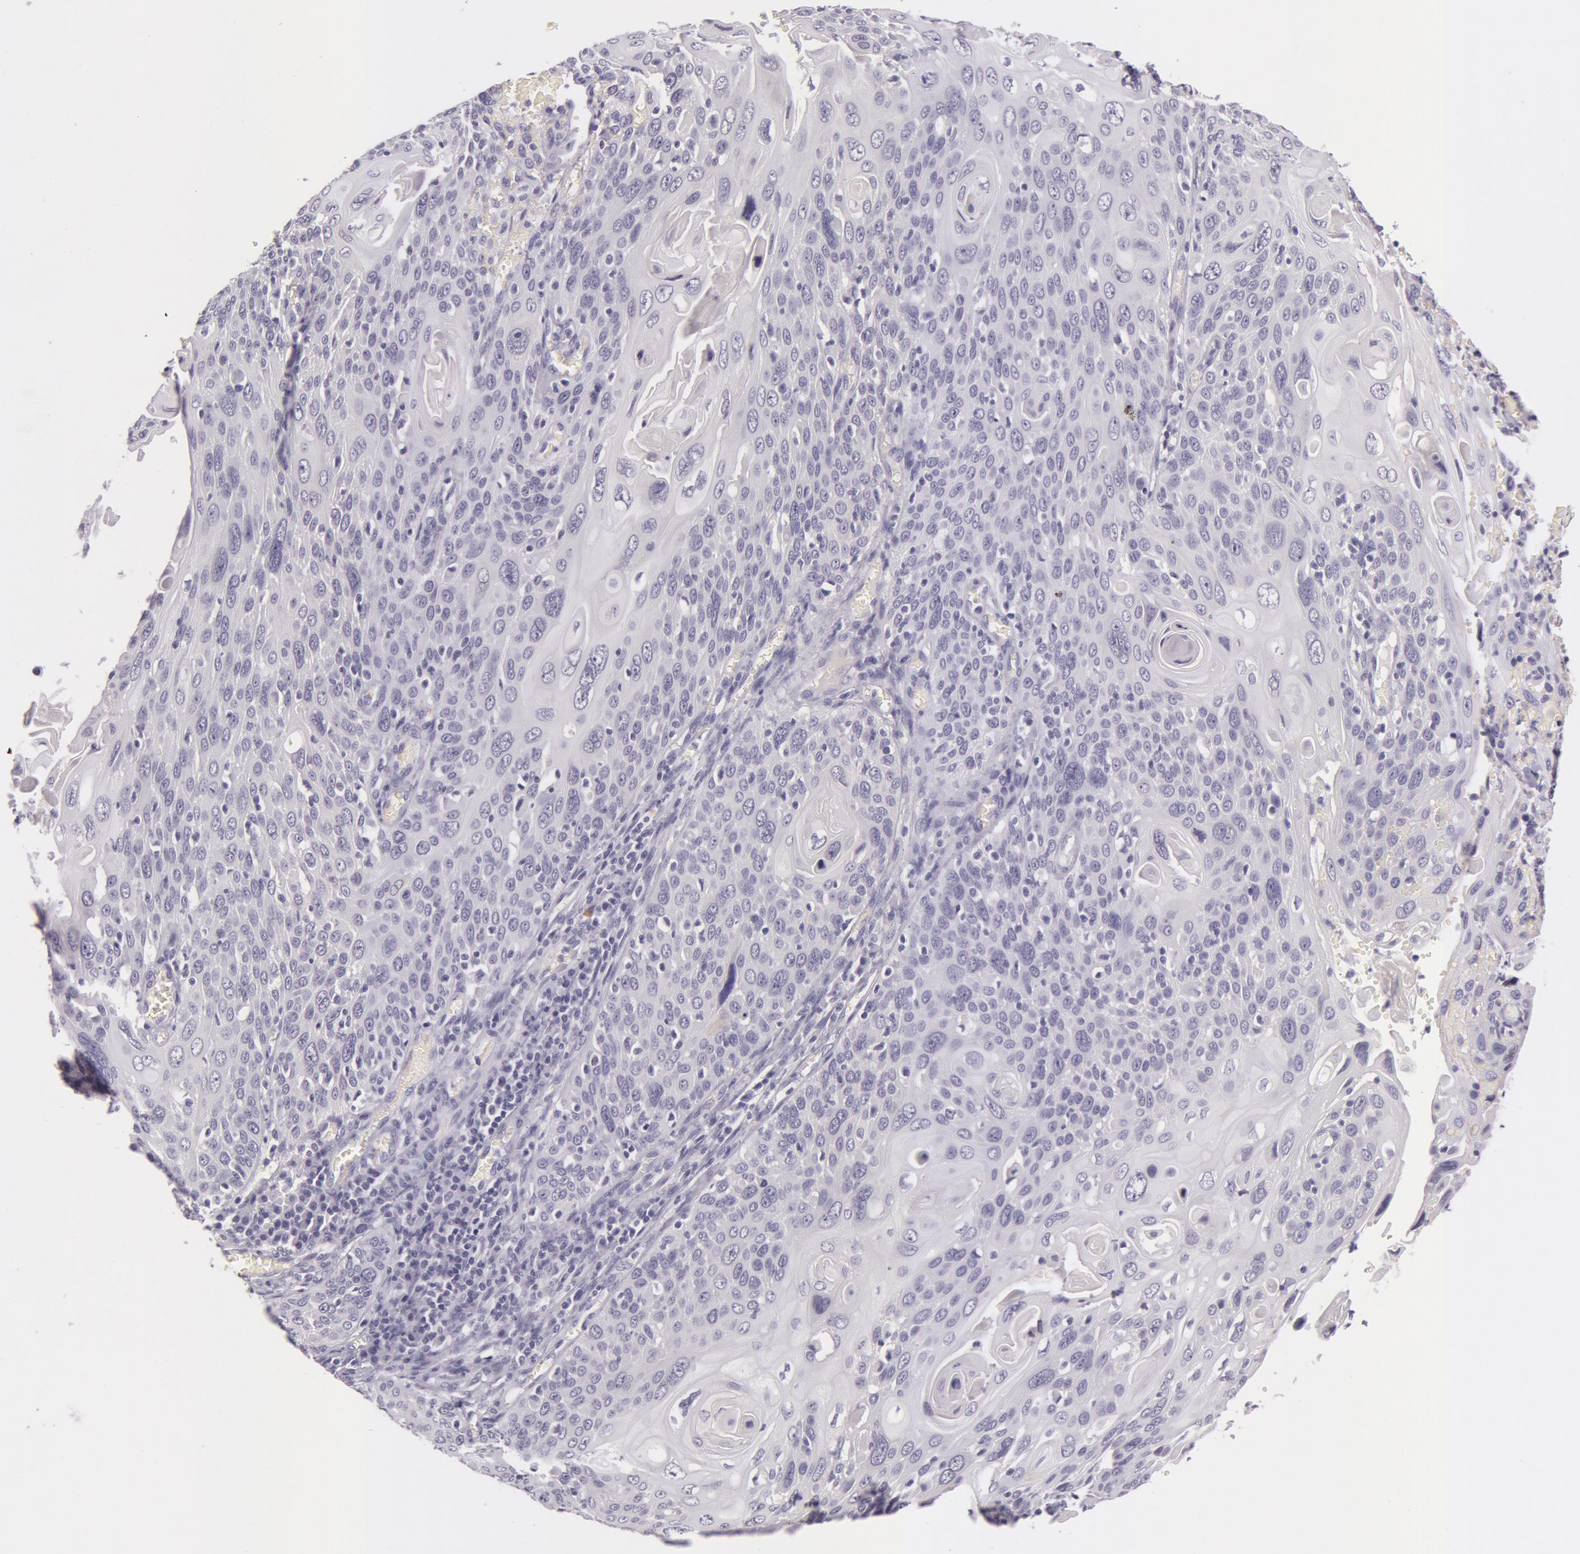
{"staining": {"intensity": "negative", "quantity": "none", "location": "none"}, "tissue": "cervical cancer", "cell_type": "Tumor cells", "image_type": "cancer", "snomed": [{"axis": "morphology", "description": "Squamous cell carcinoma, NOS"}, {"axis": "topography", "description": "Cervix"}], "caption": "Photomicrograph shows no significant protein positivity in tumor cells of cervical squamous cell carcinoma.", "gene": "CKB", "patient": {"sex": "female", "age": 54}}